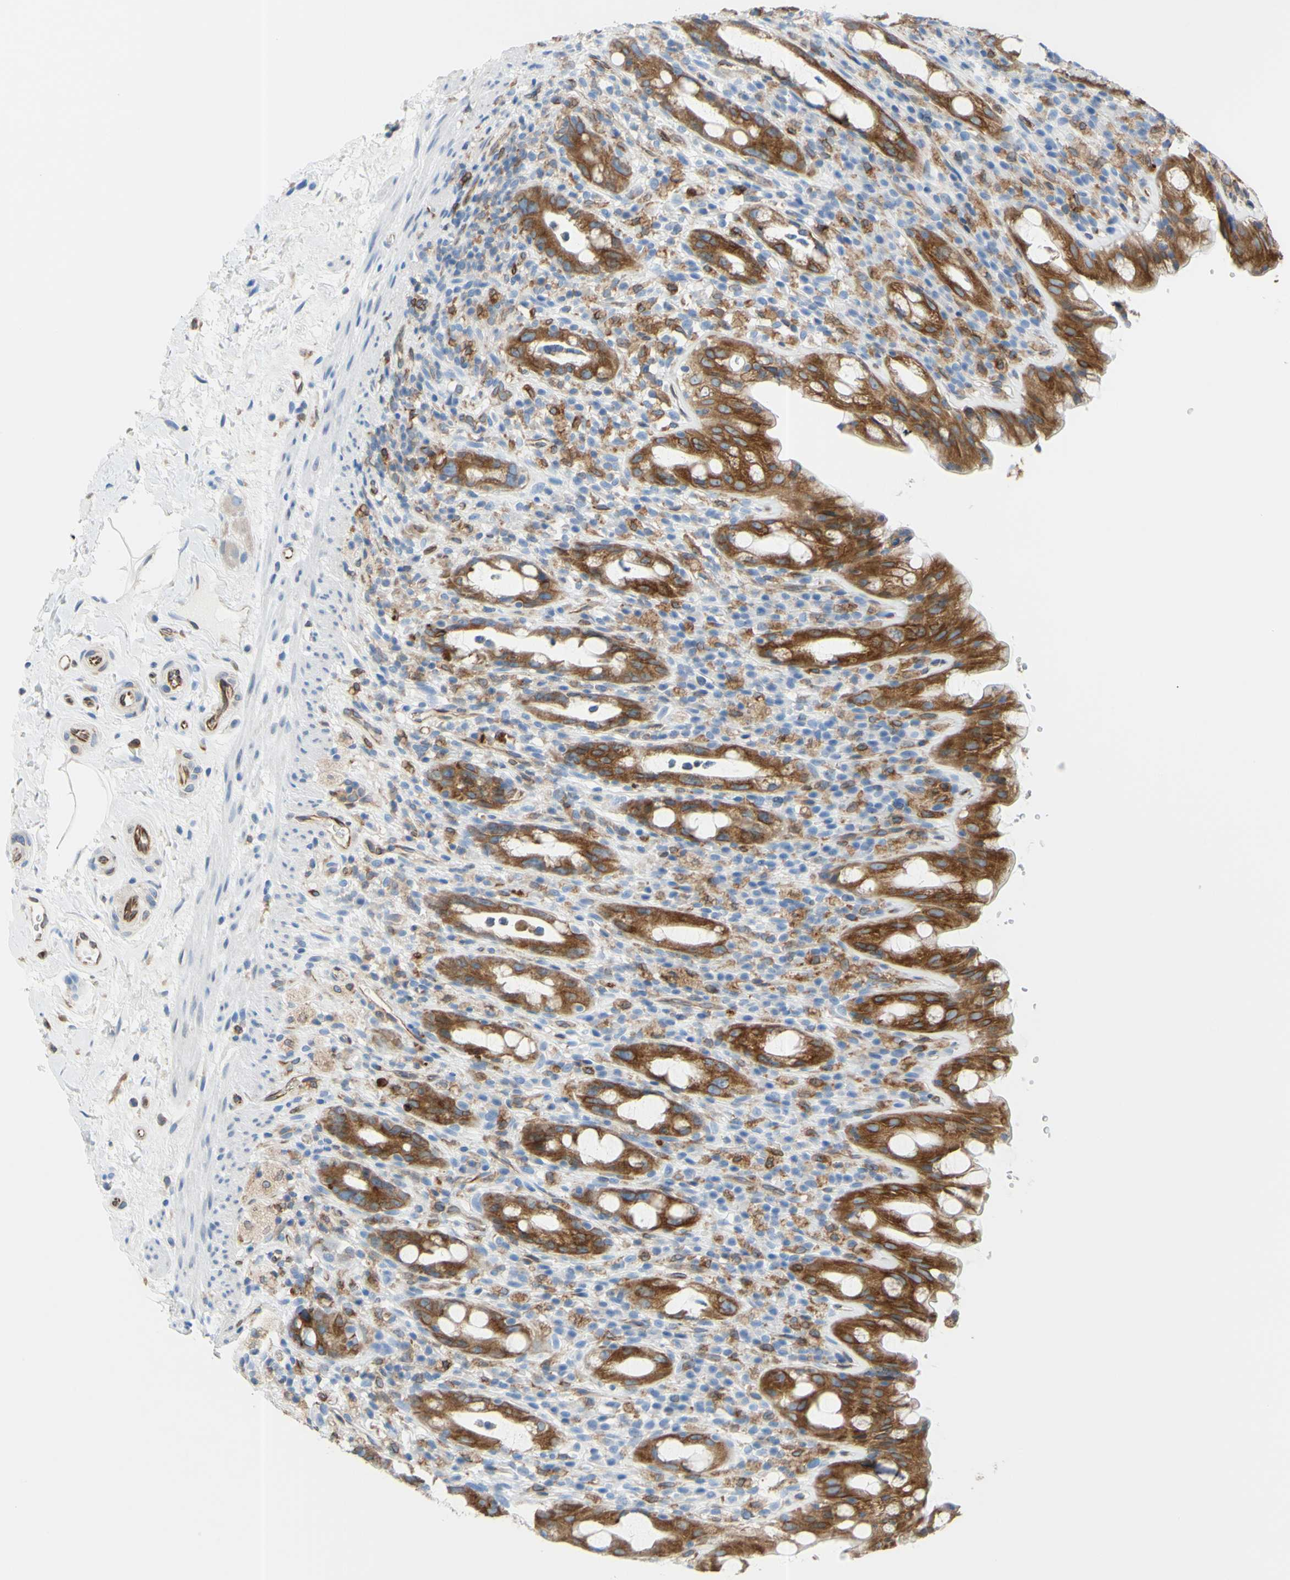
{"staining": {"intensity": "strong", "quantity": ">75%", "location": "cytoplasmic/membranous"}, "tissue": "rectum", "cell_type": "Glandular cells", "image_type": "normal", "snomed": [{"axis": "morphology", "description": "Normal tissue, NOS"}, {"axis": "topography", "description": "Rectum"}], "caption": "Immunohistochemical staining of benign rectum reveals high levels of strong cytoplasmic/membranous expression in approximately >75% of glandular cells. (DAB = brown stain, brightfield microscopy at high magnification).", "gene": "MGST2", "patient": {"sex": "male", "age": 44}}